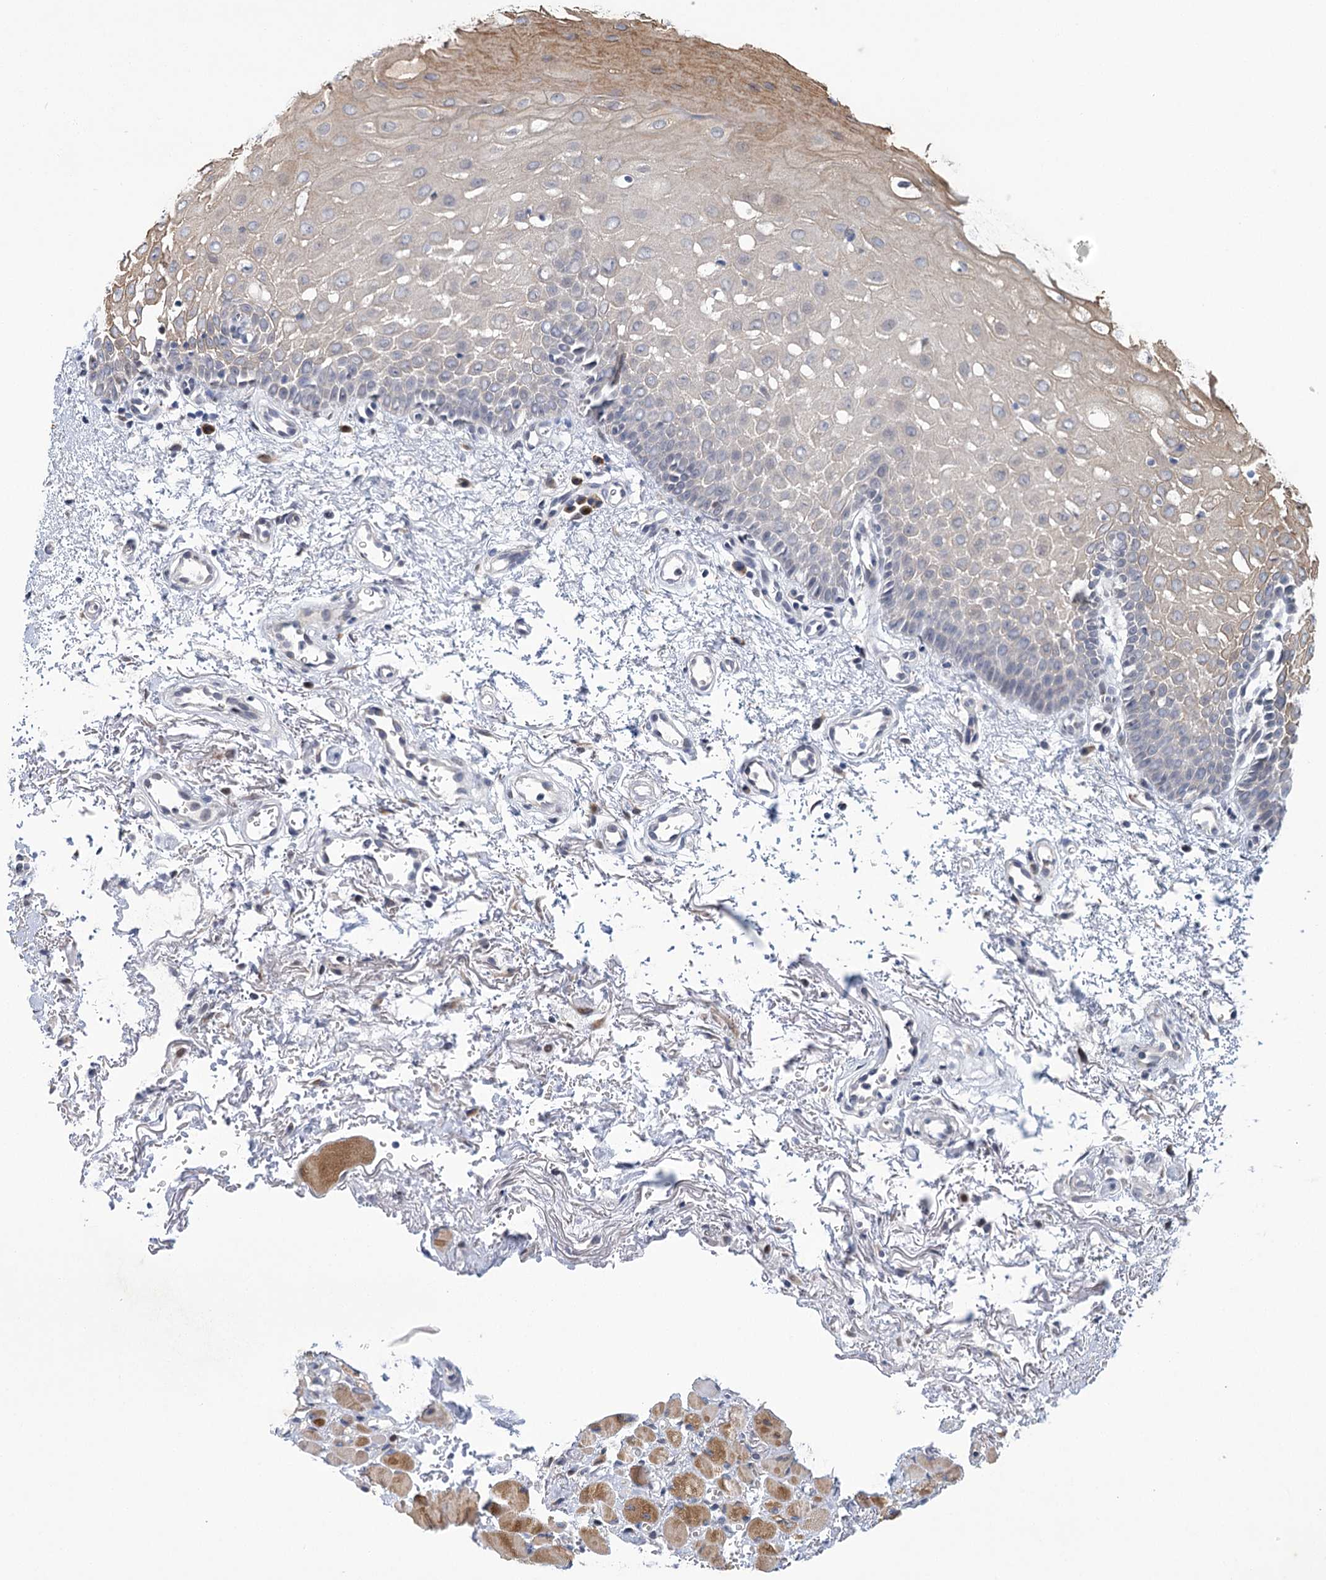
{"staining": {"intensity": "moderate", "quantity": "25%-75%", "location": "cytoplasmic/membranous"}, "tissue": "oral mucosa", "cell_type": "Squamous epithelial cells", "image_type": "normal", "snomed": [{"axis": "morphology", "description": "Normal tissue, NOS"}, {"axis": "morphology", "description": "Squamous cell carcinoma, NOS"}, {"axis": "topography", "description": "Oral tissue"}, {"axis": "topography", "description": "Head-Neck"}], "caption": "Oral mucosa stained with a brown dye reveals moderate cytoplasmic/membranous positive positivity in about 25%-75% of squamous epithelial cells.", "gene": "GCNT4", "patient": {"sex": "male", "age": 68}}